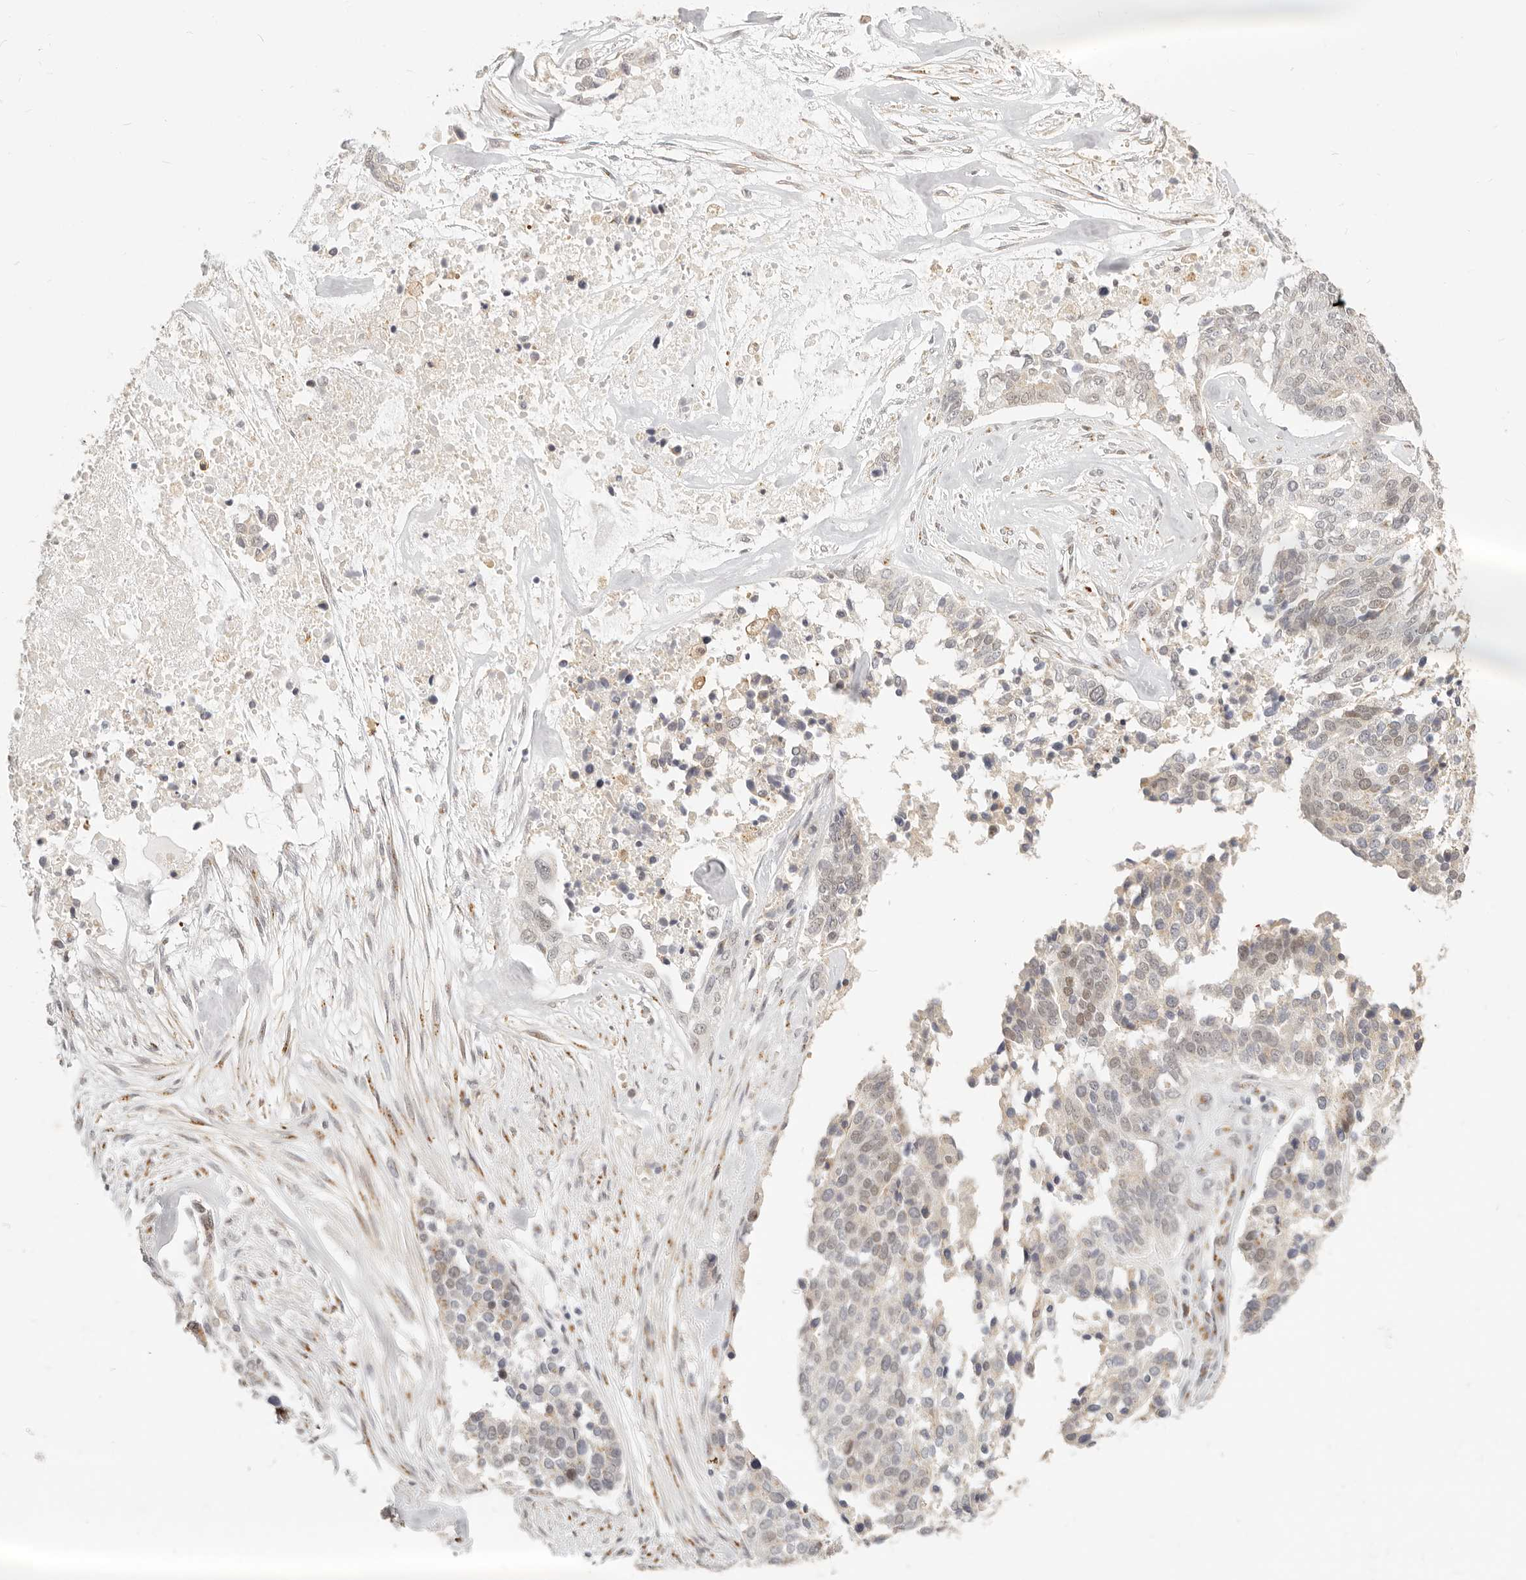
{"staining": {"intensity": "weak", "quantity": "<25%", "location": "nuclear"}, "tissue": "ovarian cancer", "cell_type": "Tumor cells", "image_type": "cancer", "snomed": [{"axis": "morphology", "description": "Cystadenocarcinoma, serous, NOS"}, {"axis": "topography", "description": "Ovary"}], "caption": "Immunohistochemistry photomicrograph of human ovarian serous cystadenocarcinoma stained for a protein (brown), which reveals no staining in tumor cells. (DAB IHC visualized using brightfield microscopy, high magnification).", "gene": "FAM20B", "patient": {"sex": "female", "age": 44}}